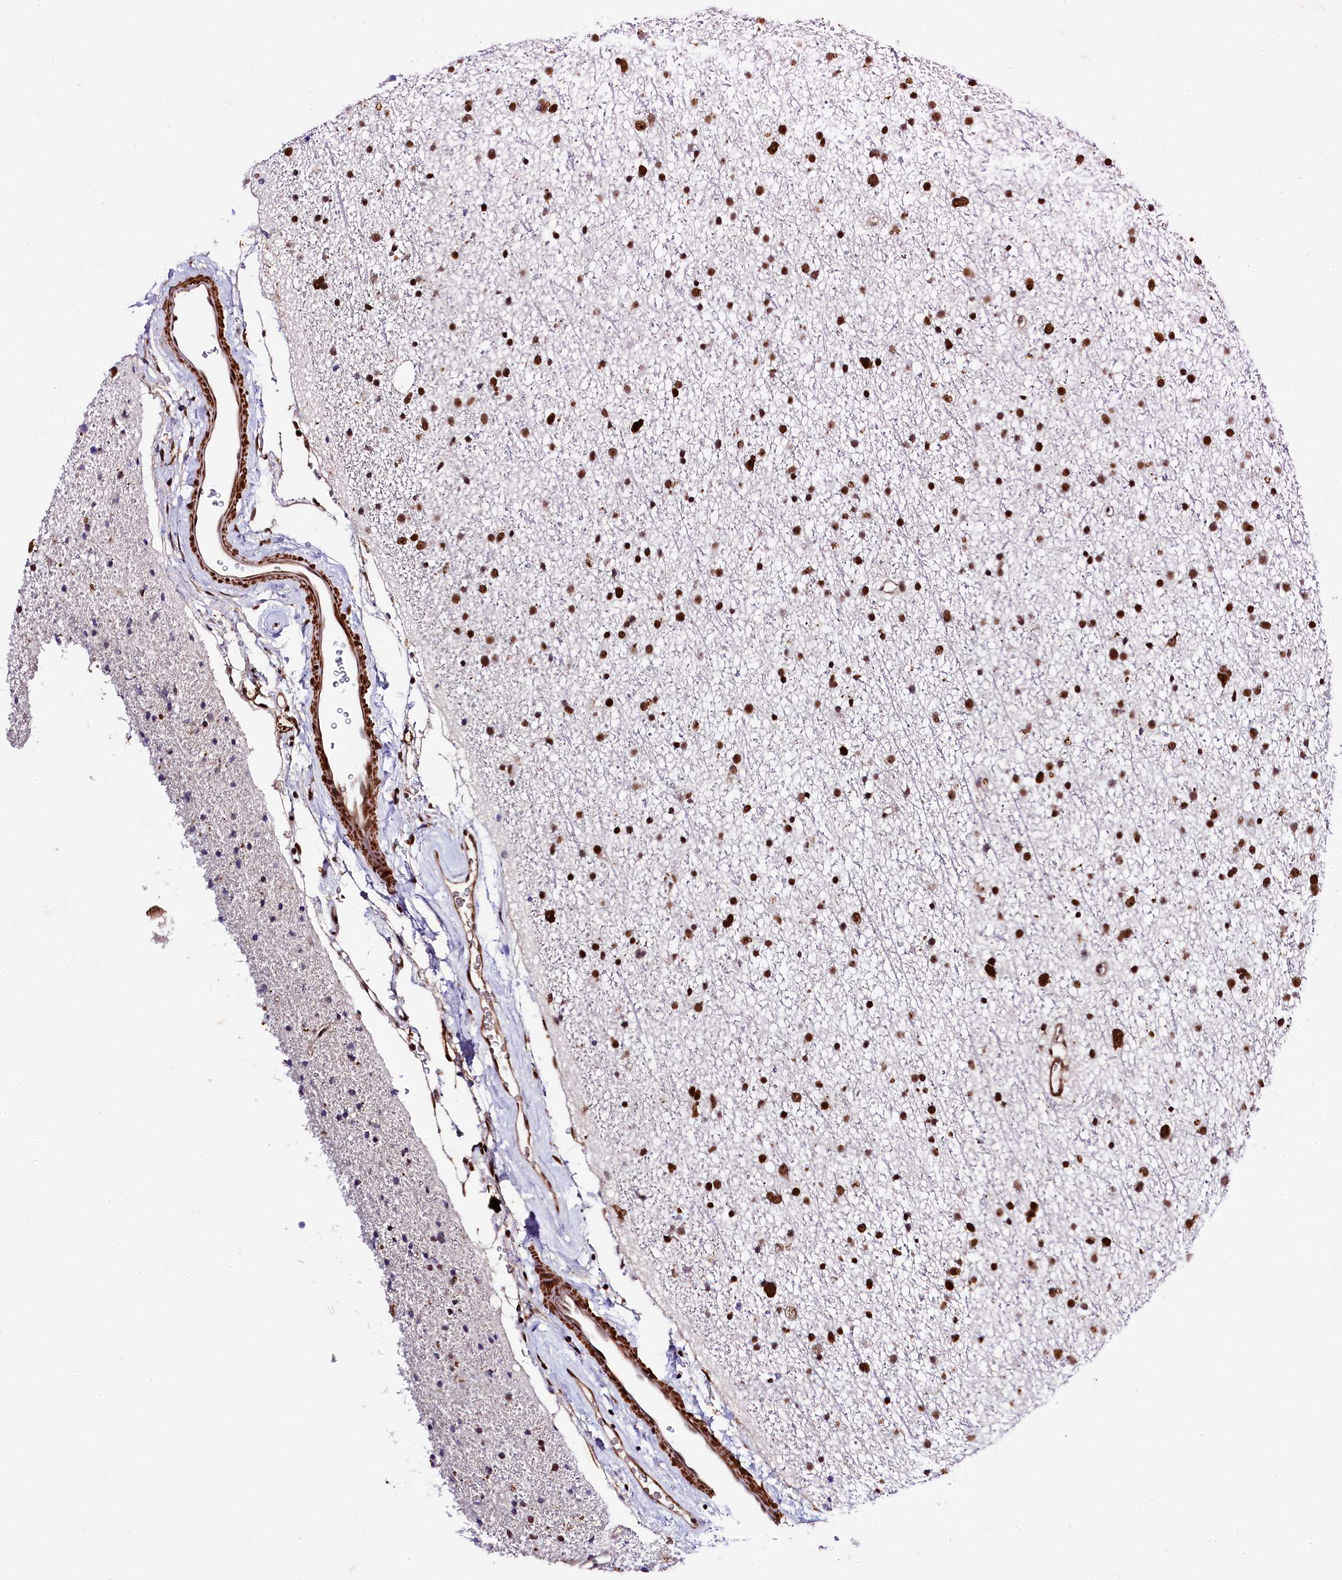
{"staining": {"intensity": "strong", "quantity": ">75%", "location": "nuclear"}, "tissue": "glioma", "cell_type": "Tumor cells", "image_type": "cancer", "snomed": [{"axis": "morphology", "description": "Glioma, malignant, Low grade"}, {"axis": "topography", "description": "Cerebral cortex"}], "caption": "Human glioma stained with a protein marker reveals strong staining in tumor cells.", "gene": "SAMD10", "patient": {"sex": "female", "age": 39}}